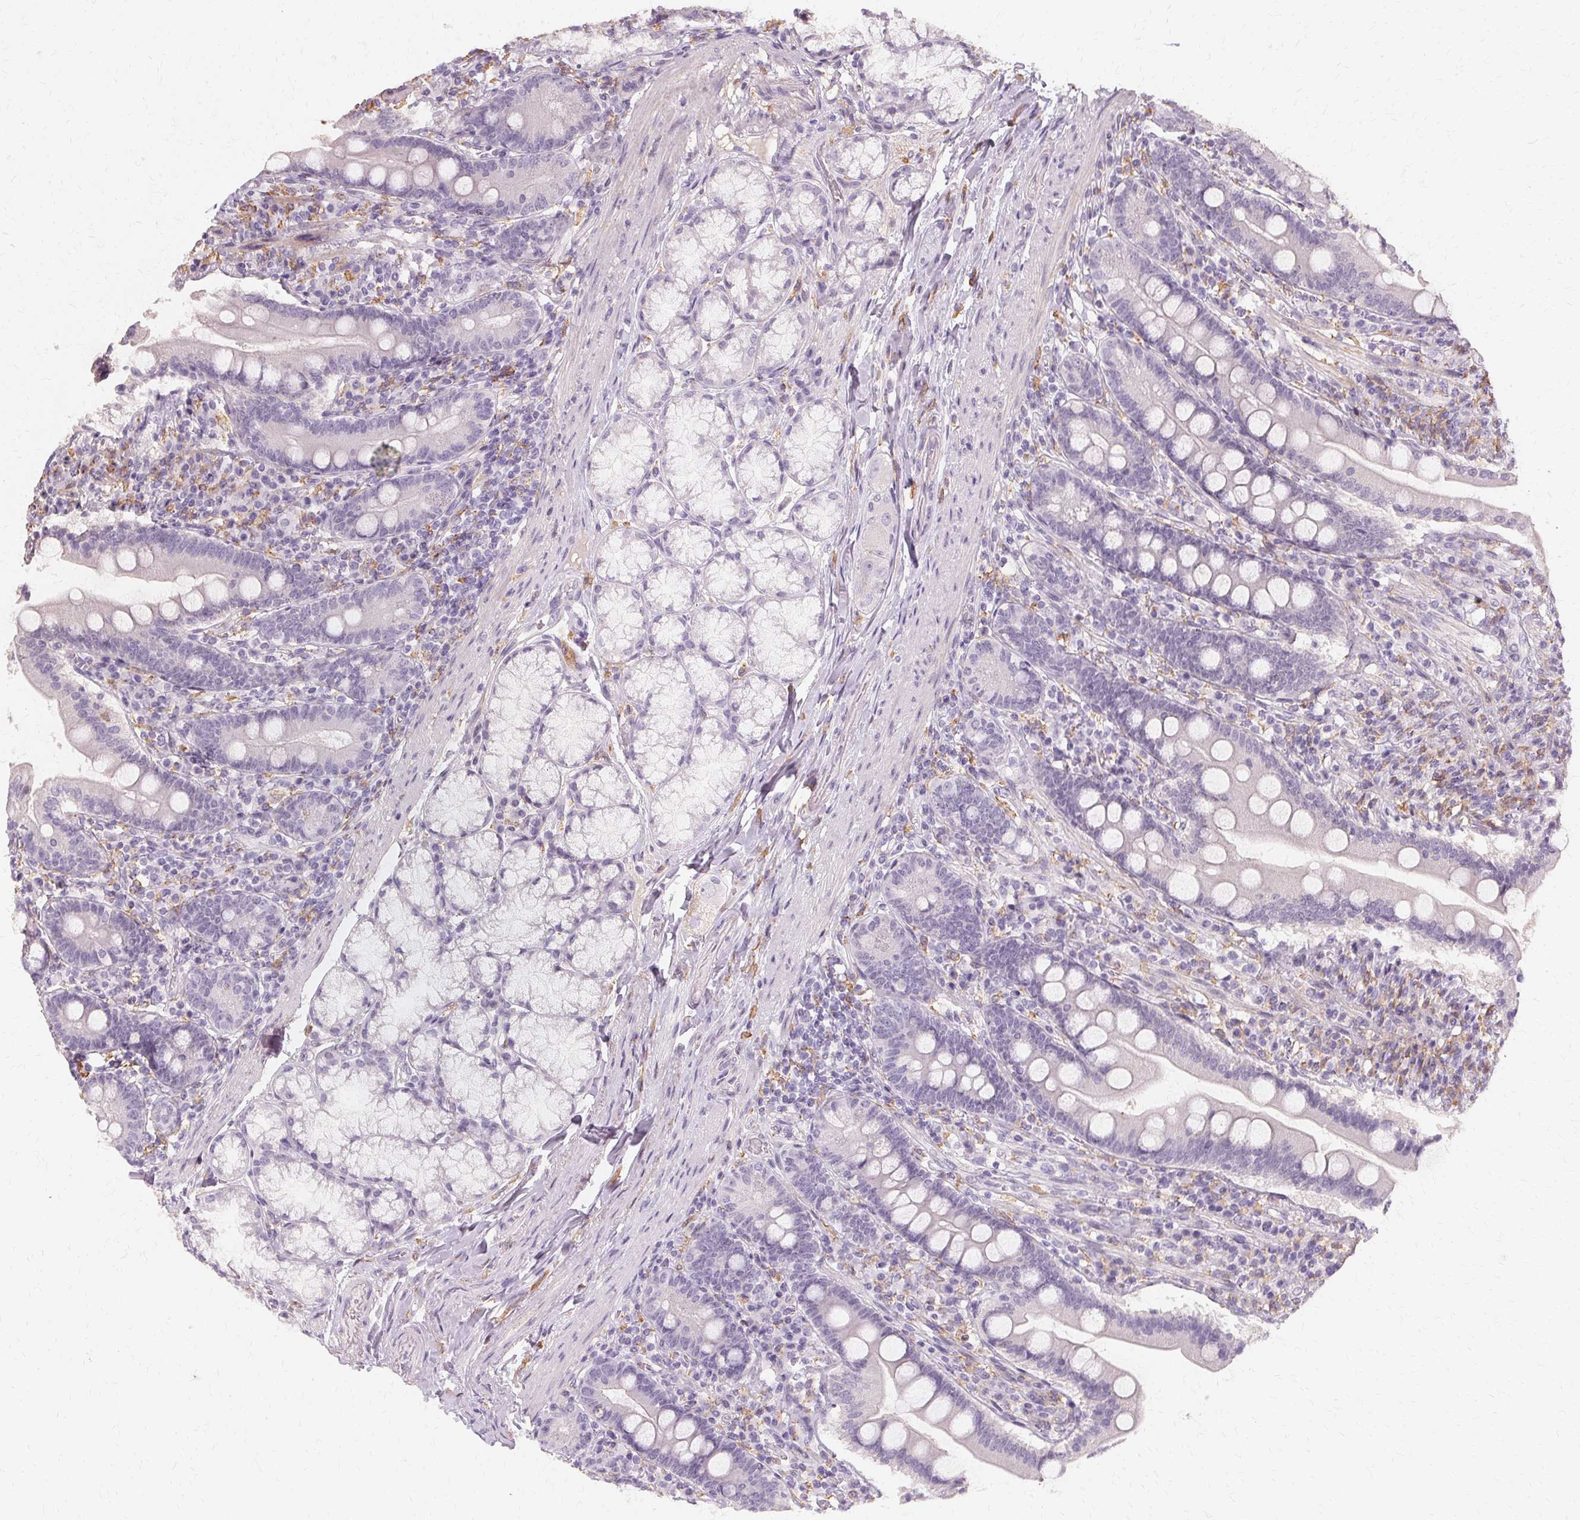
{"staining": {"intensity": "negative", "quantity": "none", "location": "none"}, "tissue": "duodenum", "cell_type": "Glandular cells", "image_type": "normal", "snomed": [{"axis": "morphology", "description": "Normal tissue, NOS"}, {"axis": "topography", "description": "Duodenum"}], "caption": "High power microscopy micrograph of an IHC micrograph of normal duodenum, revealing no significant expression in glandular cells.", "gene": "IFNGR1", "patient": {"sex": "female", "age": 67}}